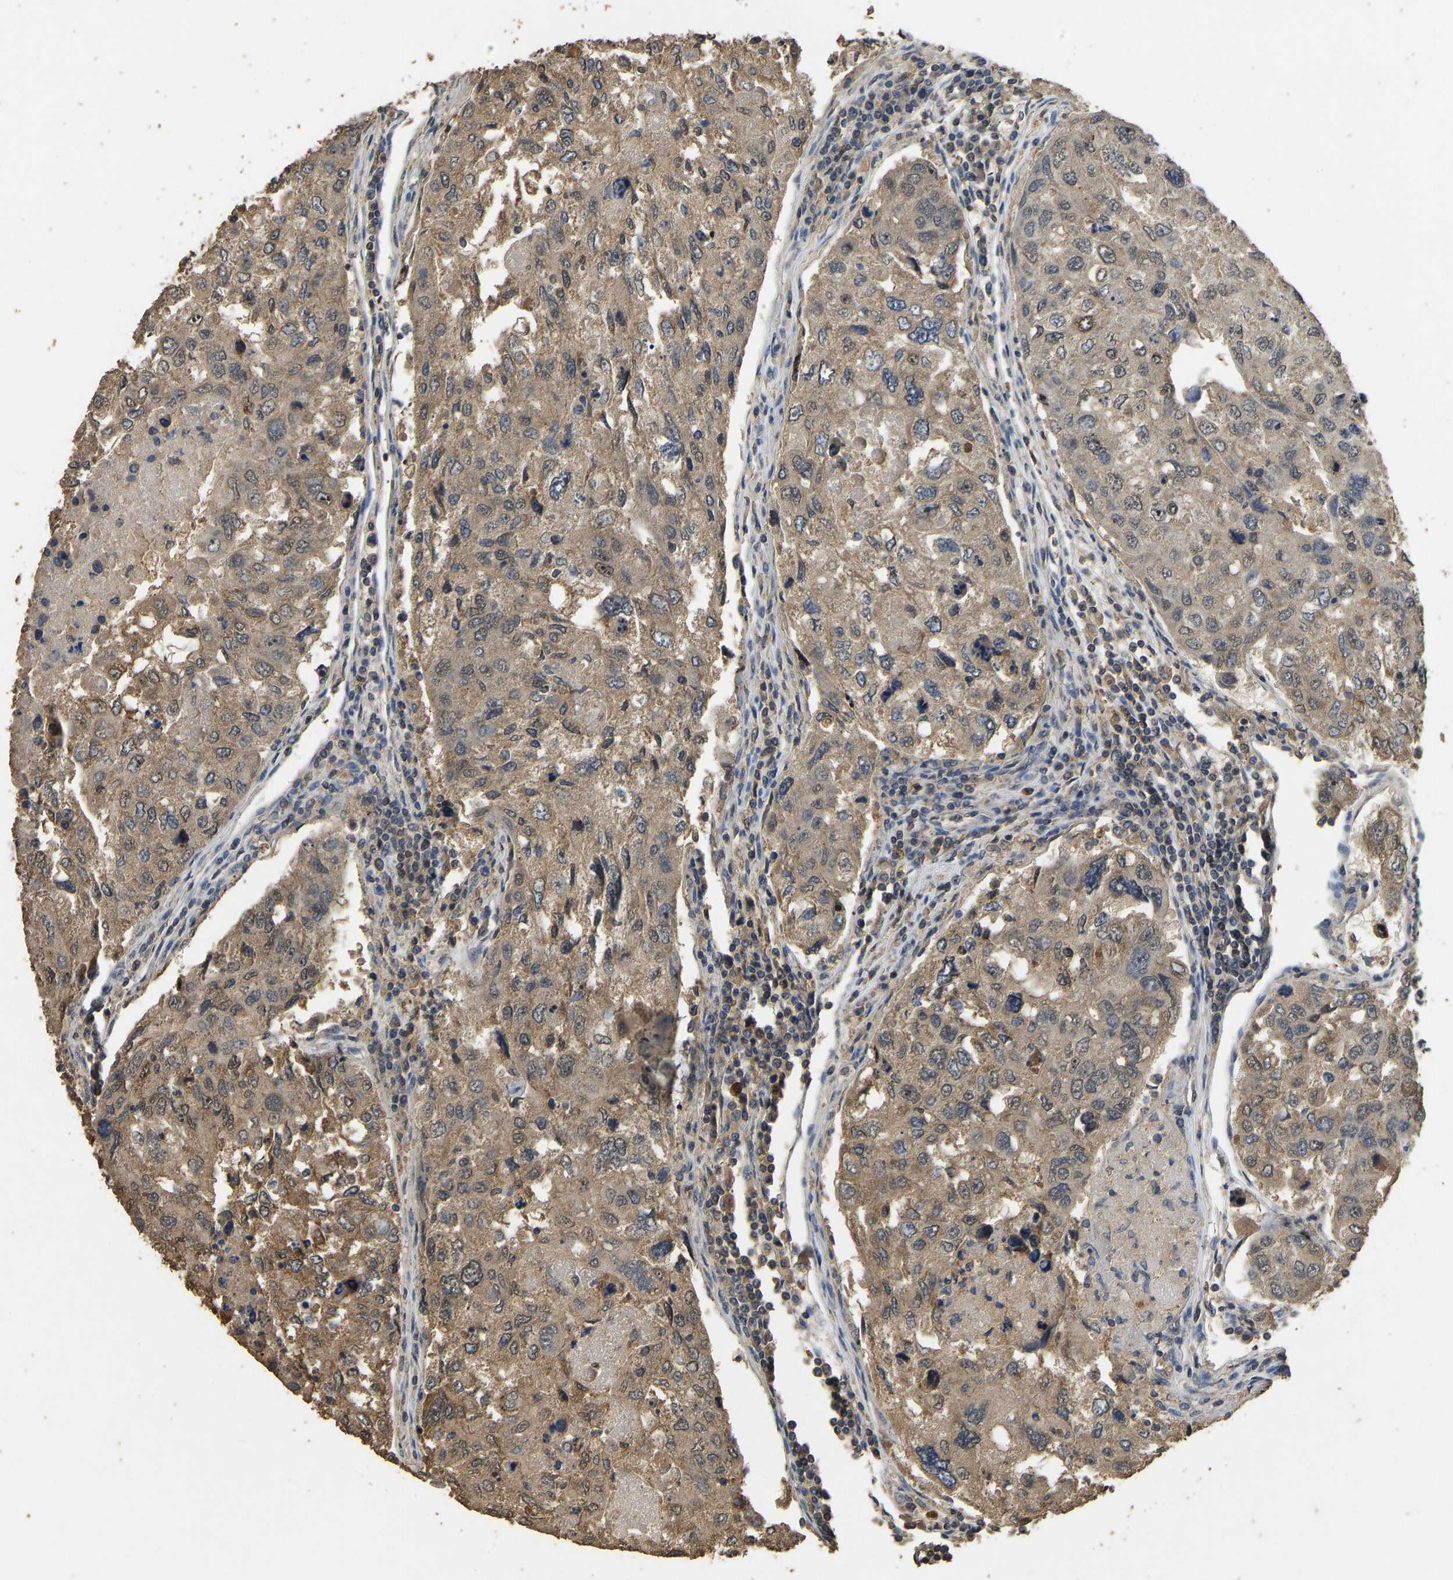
{"staining": {"intensity": "moderate", "quantity": ">75%", "location": "cytoplasmic/membranous"}, "tissue": "urothelial cancer", "cell_type": "Tumor cells", "image_type": "cancer", "snomed": [{"axis": "morphology", "description": "Urothelial carcinoma, High grade"}, {"axis": "topography", "description": "Lymph node"}, {"axis": "topography", "description": "Urinary bladder"}], "caption": "About >75% of tumor cells in urothelial cancer exhibit moderate cytoplasmic/membranous protein staining as visualized by brown immunohistochemical staining.", "gene": "CIDEC", "patient": {"sex": "male", "age": 51}}